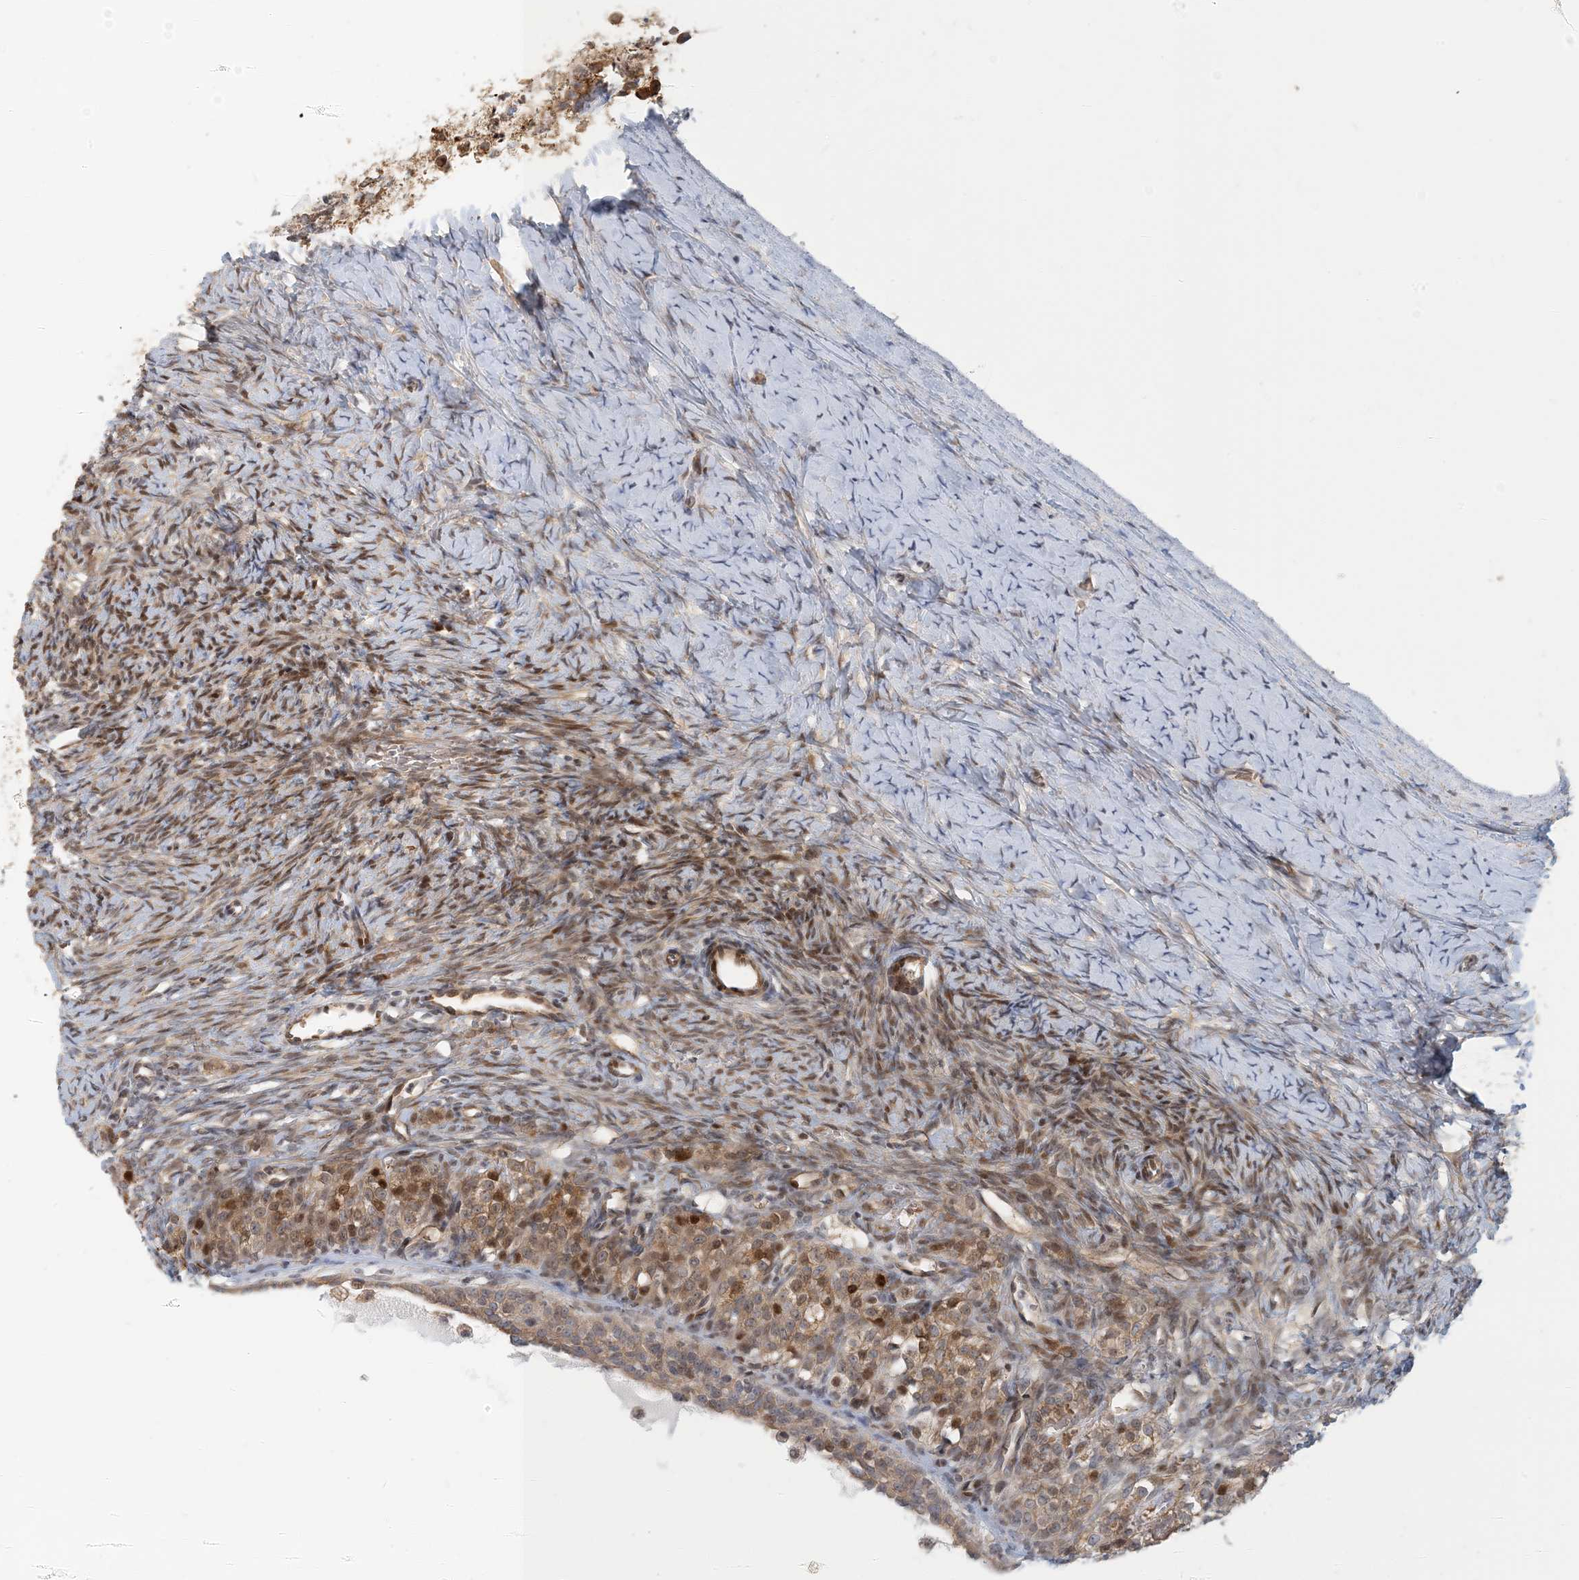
{"staining": {"intensity": "moderate", "quantity": "25%-75%", "location": "nuclear"}, "tissue": "ovary", "cell_type": "Ovarian stroma cells", "image_type": "normal", "snomed": [{"axis": "morphology", "description": "Normal tissue, NOS"}, {"axis": "morphology", "description": "Developmental malformation"}, {"axis": "topography", "description": "Ovary"}], "caption": "Human ovary stained for a protein (brown) displays moderate nuclear positive staining in about 25%-75% of ovarian stroma cells.", "gene": "MAPKBP1", "patient": {"sex": "female", "age": 39}}